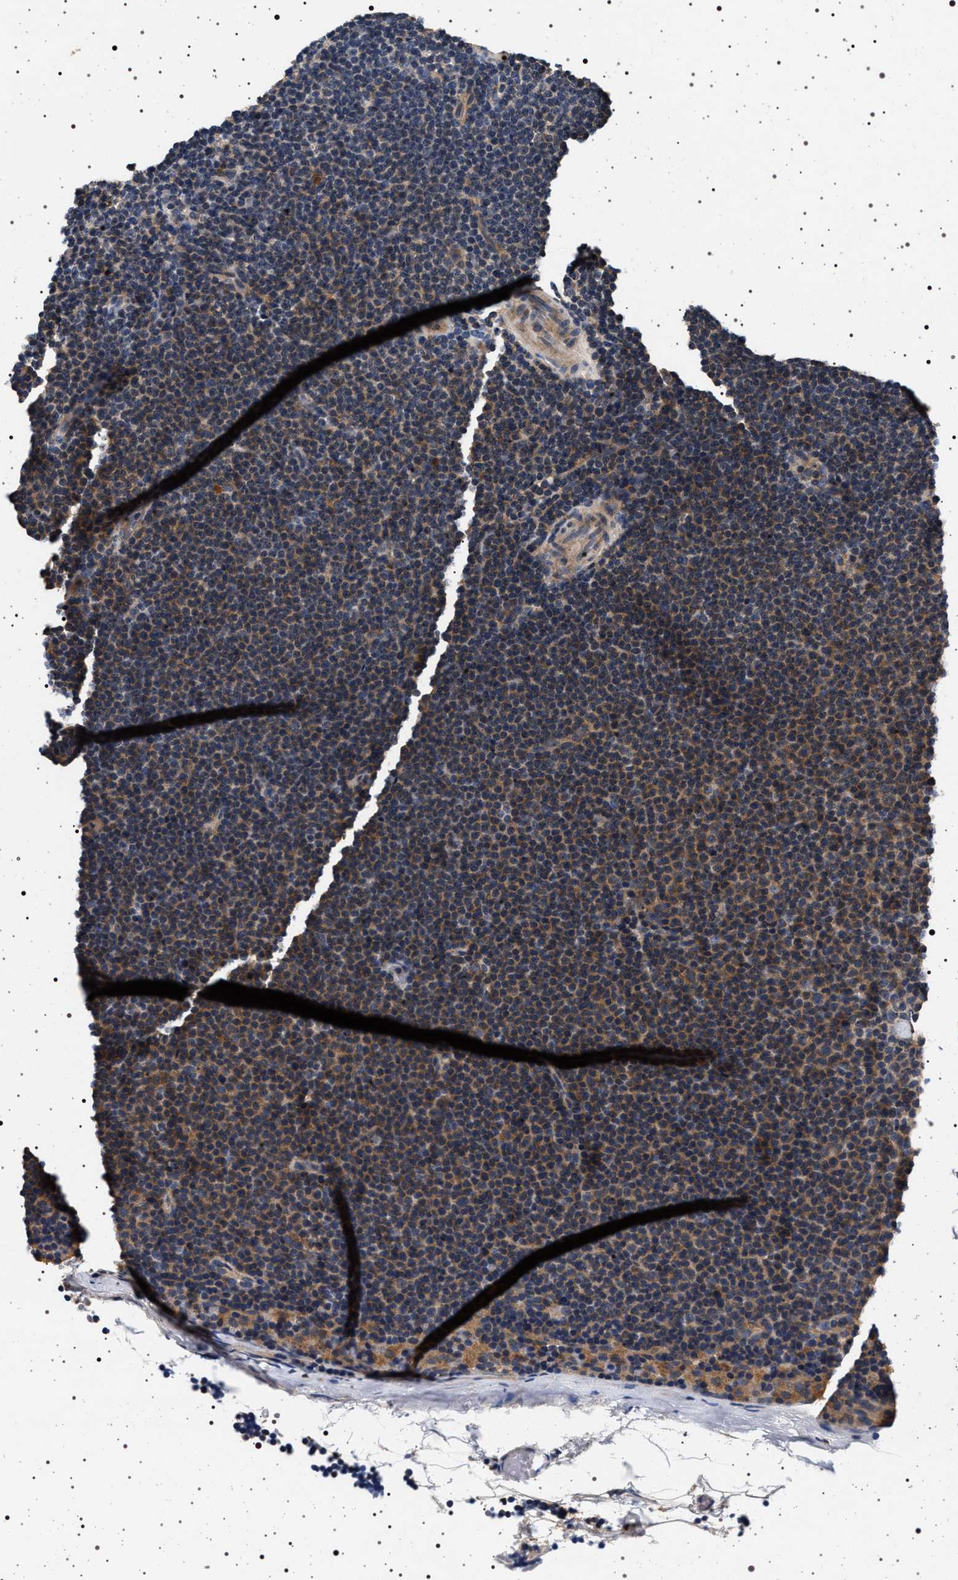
{"staining": {"intensity": "negative", "quantity": "none", "location": "none"}, "tissue": "lymphoma", "cell_type": "Tumor cells", "image_type": "cancer", "snomed": [{"axis": "morphology", "description": "Malignant lymphoma, non-Hodgkin's type, Low grade"}, {"axis": "topography", "description": "Lymph node"}], "caption": "A high-resolution image shows immunohistochemistry (IHC) staining of malignant lymphoma, non-Hodgkin's type (low-grade), which shows no significant expression in tumor cells.", "gene": "DCBLD2", "patient": {"sex": "female", "age": 53}}